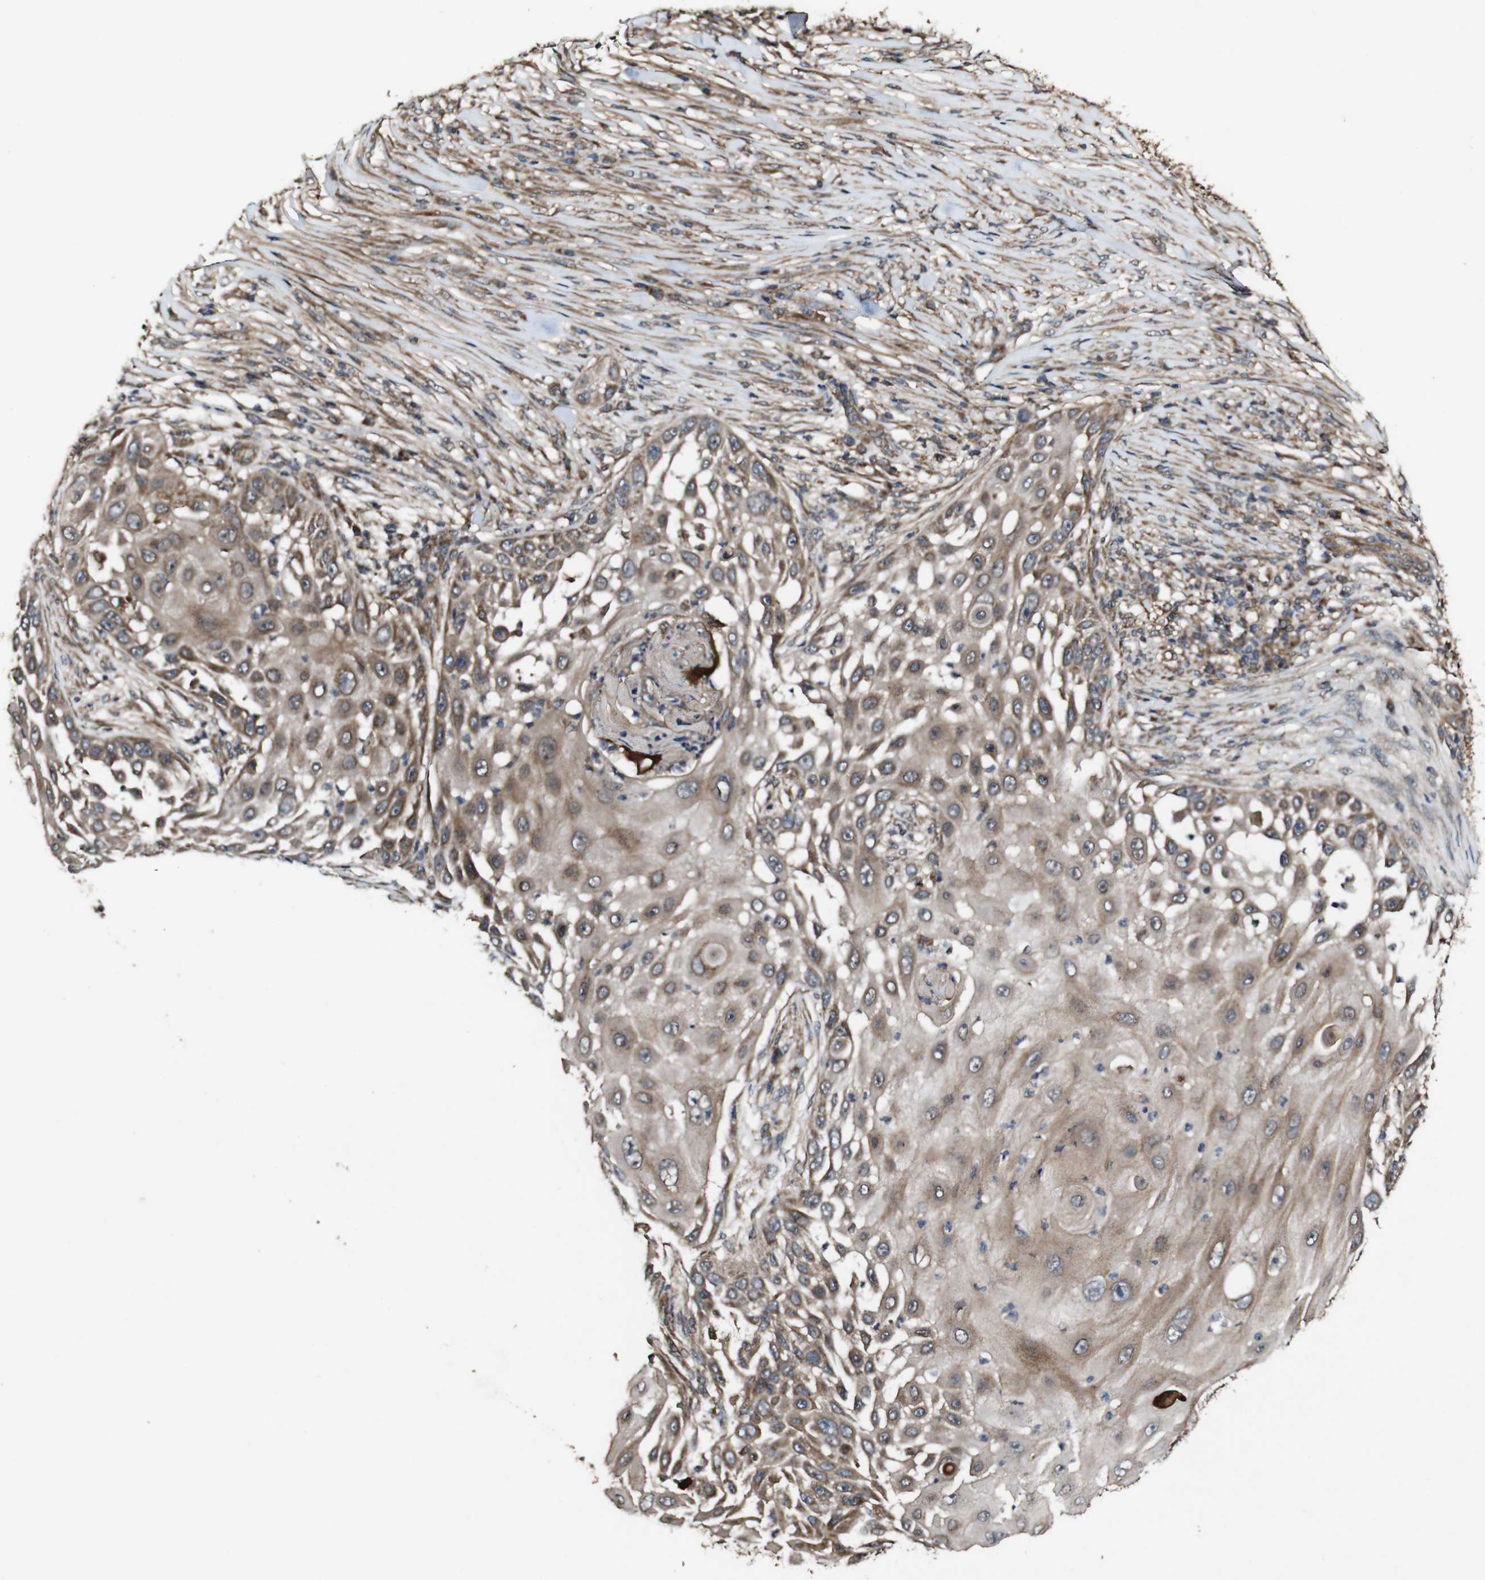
{"staining": {"intensity": "moderate", "quantity": ">75%", "location": "cytoplasmic/membranous"}, "tissue": "skin cancer", "cell_type": "Tumor cells", "image_type": "cancer", "snomed": [{"axis": "morphology", "description": "Basal cell carcinoma"}, {"axis": "topography", "description": "Skin"}], "caption": "Immunohistochemical staining of human basal cell carcinoma (skin) displays moderate cytoplasmic/membranous protein staining in about >75% of tumor cells.", "gene": "BTN3A3", "patient": {"sex": "female", "age": 81}}